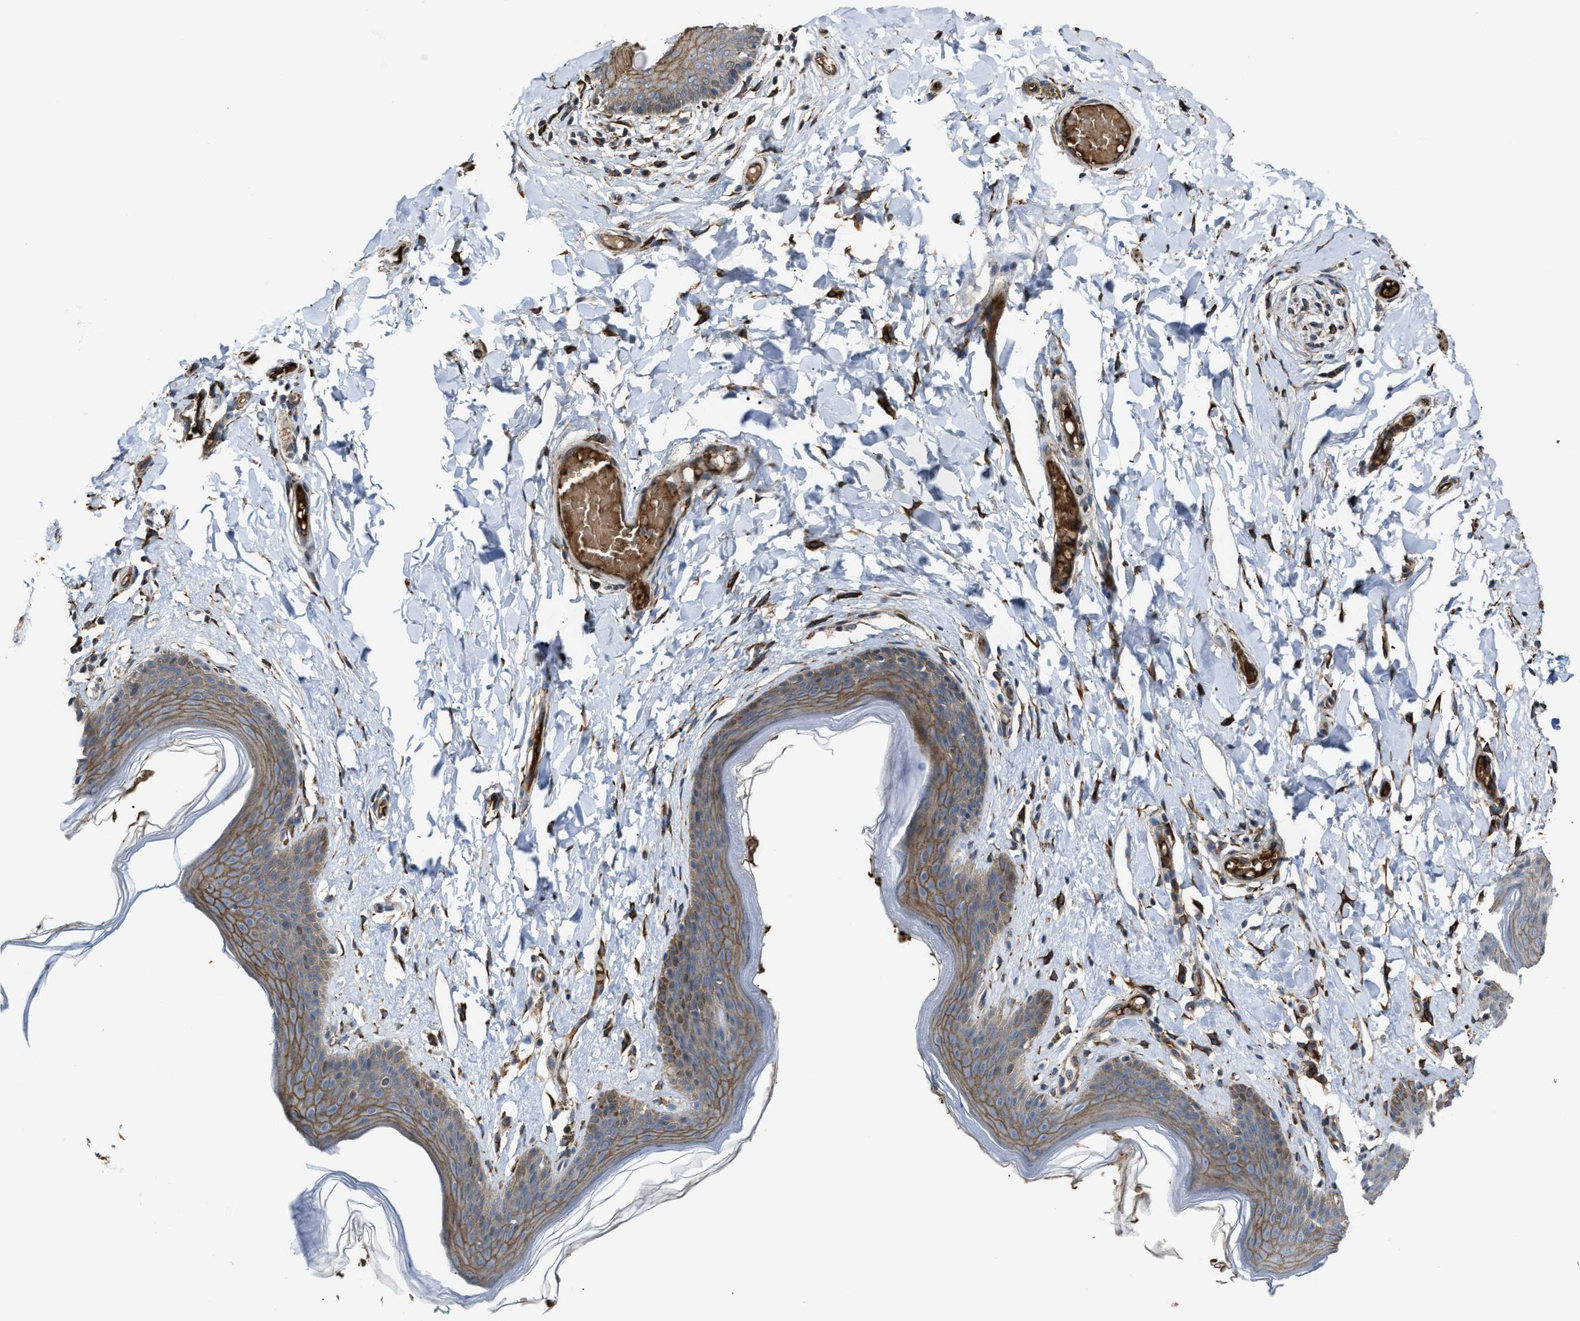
{"staining": {"intensity": "moderate", "quantity": ">75%", "location": "cytoplasmic/membranous"}, "tissue": "skin", "cell_type": "Epidermal cells", "image_type": "normal", "snomed": [{"axis": "morphology", "description": "Normal tissue, NOS"}, {"axis": "topography", "description": "Vulva"}], "caption": "DAB immunohistochemical staining of unremarkable skin exhibits moderate cytoplasmic/membranous protein positivity in about >75% of epidermal cells. (DAB IHC, brown staining for protein, blue staining for nuclei).", "gene": "SELENOM", "patient": {"sex": "female", "age": 66}}